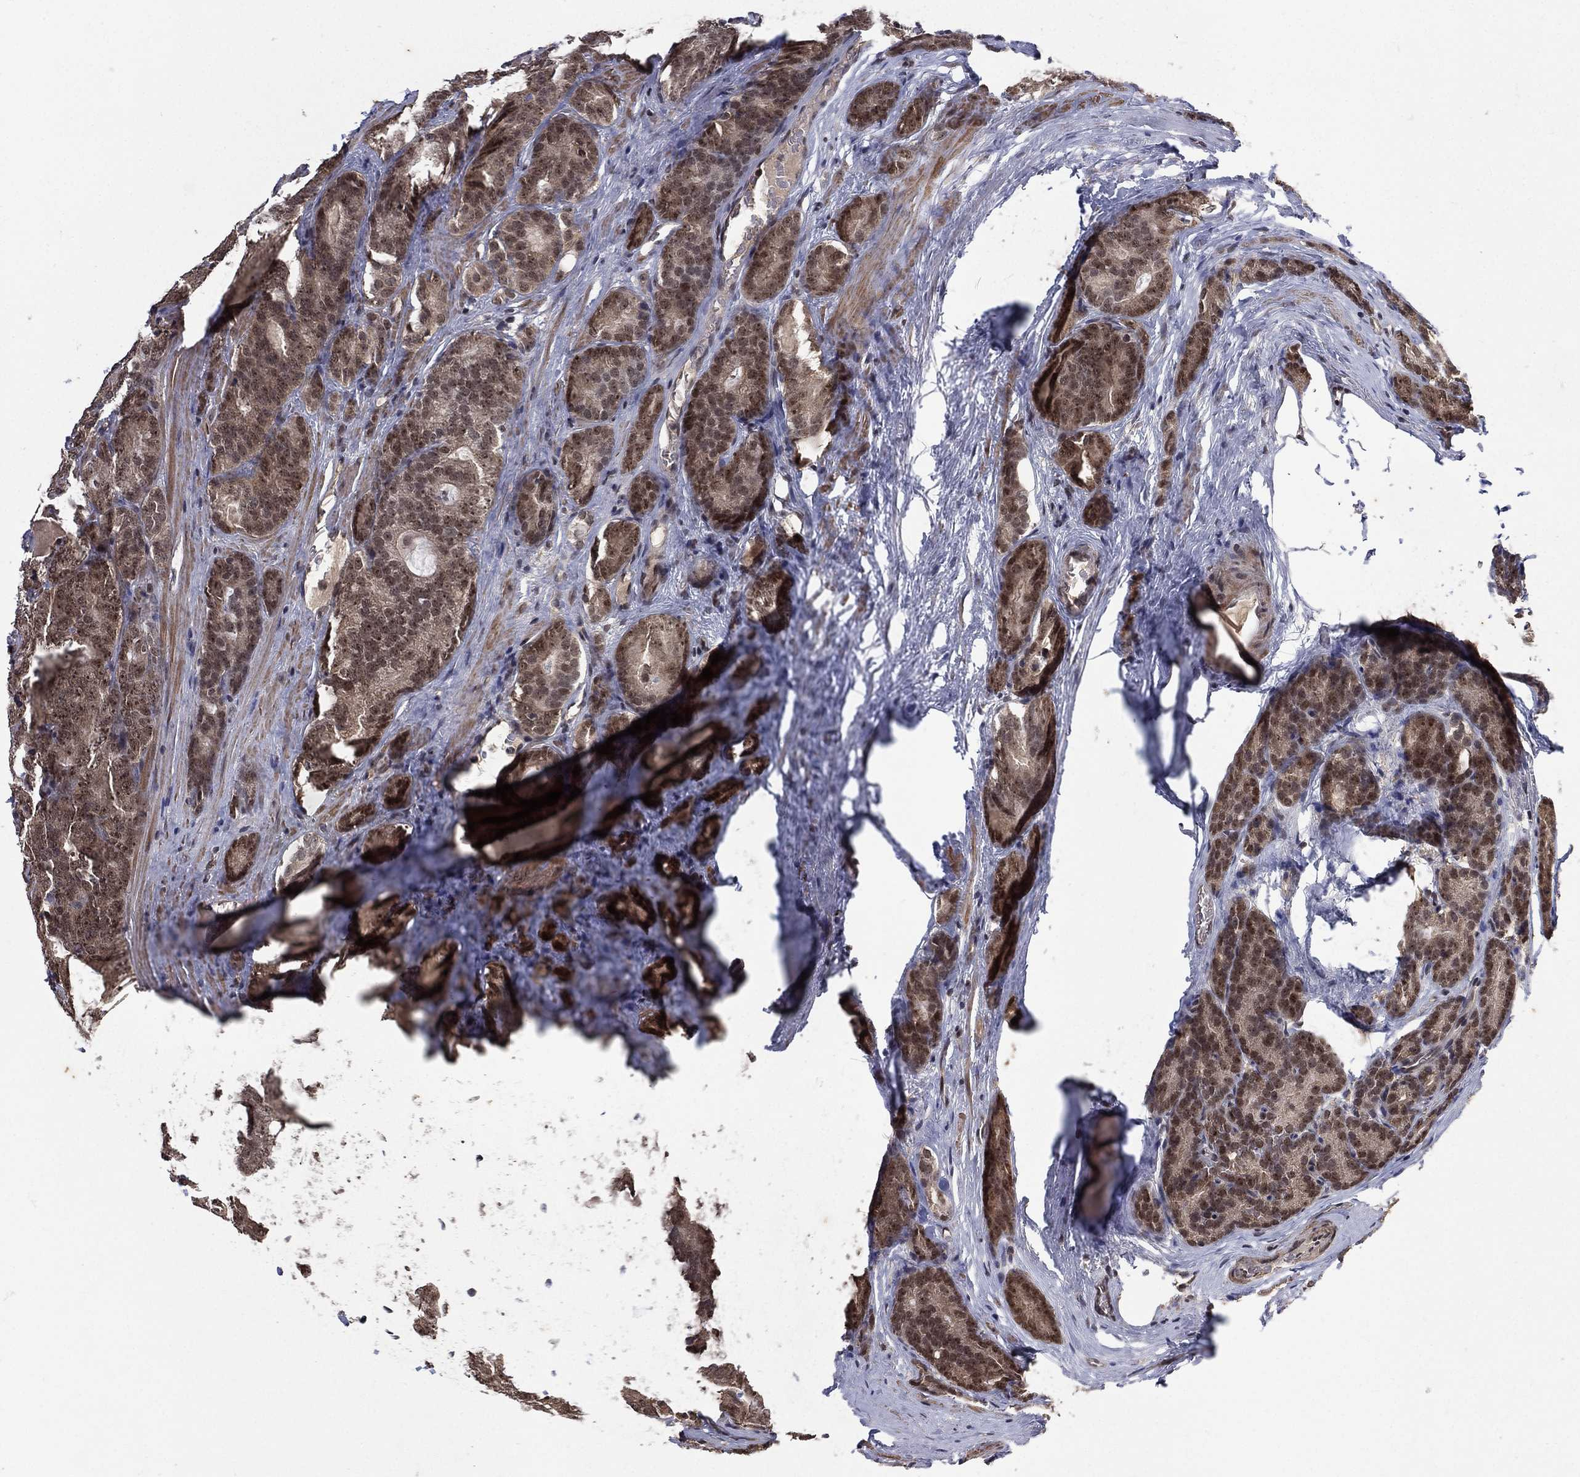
{"staining": {"intensity": "weak", "quantity": "25%-75%", "location": "cytoplasmic/membranous"}, "tissue": "prostate cancer", "cell_type": "Tumor cells", "image_type": "cancer", "snomed": [{"axis": "morphology", "description": "Adenocarcinoma, NOS"}, {"axis": "topography", "description": "Prostate"}], "caption": "High-power microscopy captured an immunohistochemistry (IHC) histopathology image of prostate adenocarcinoma, revealing weak cytoplasmic/membranous positivity in approximately 25%-75% of tumor cells.", "gene": "NELFCD", "patient": {"sex": "male", "age": 71}}